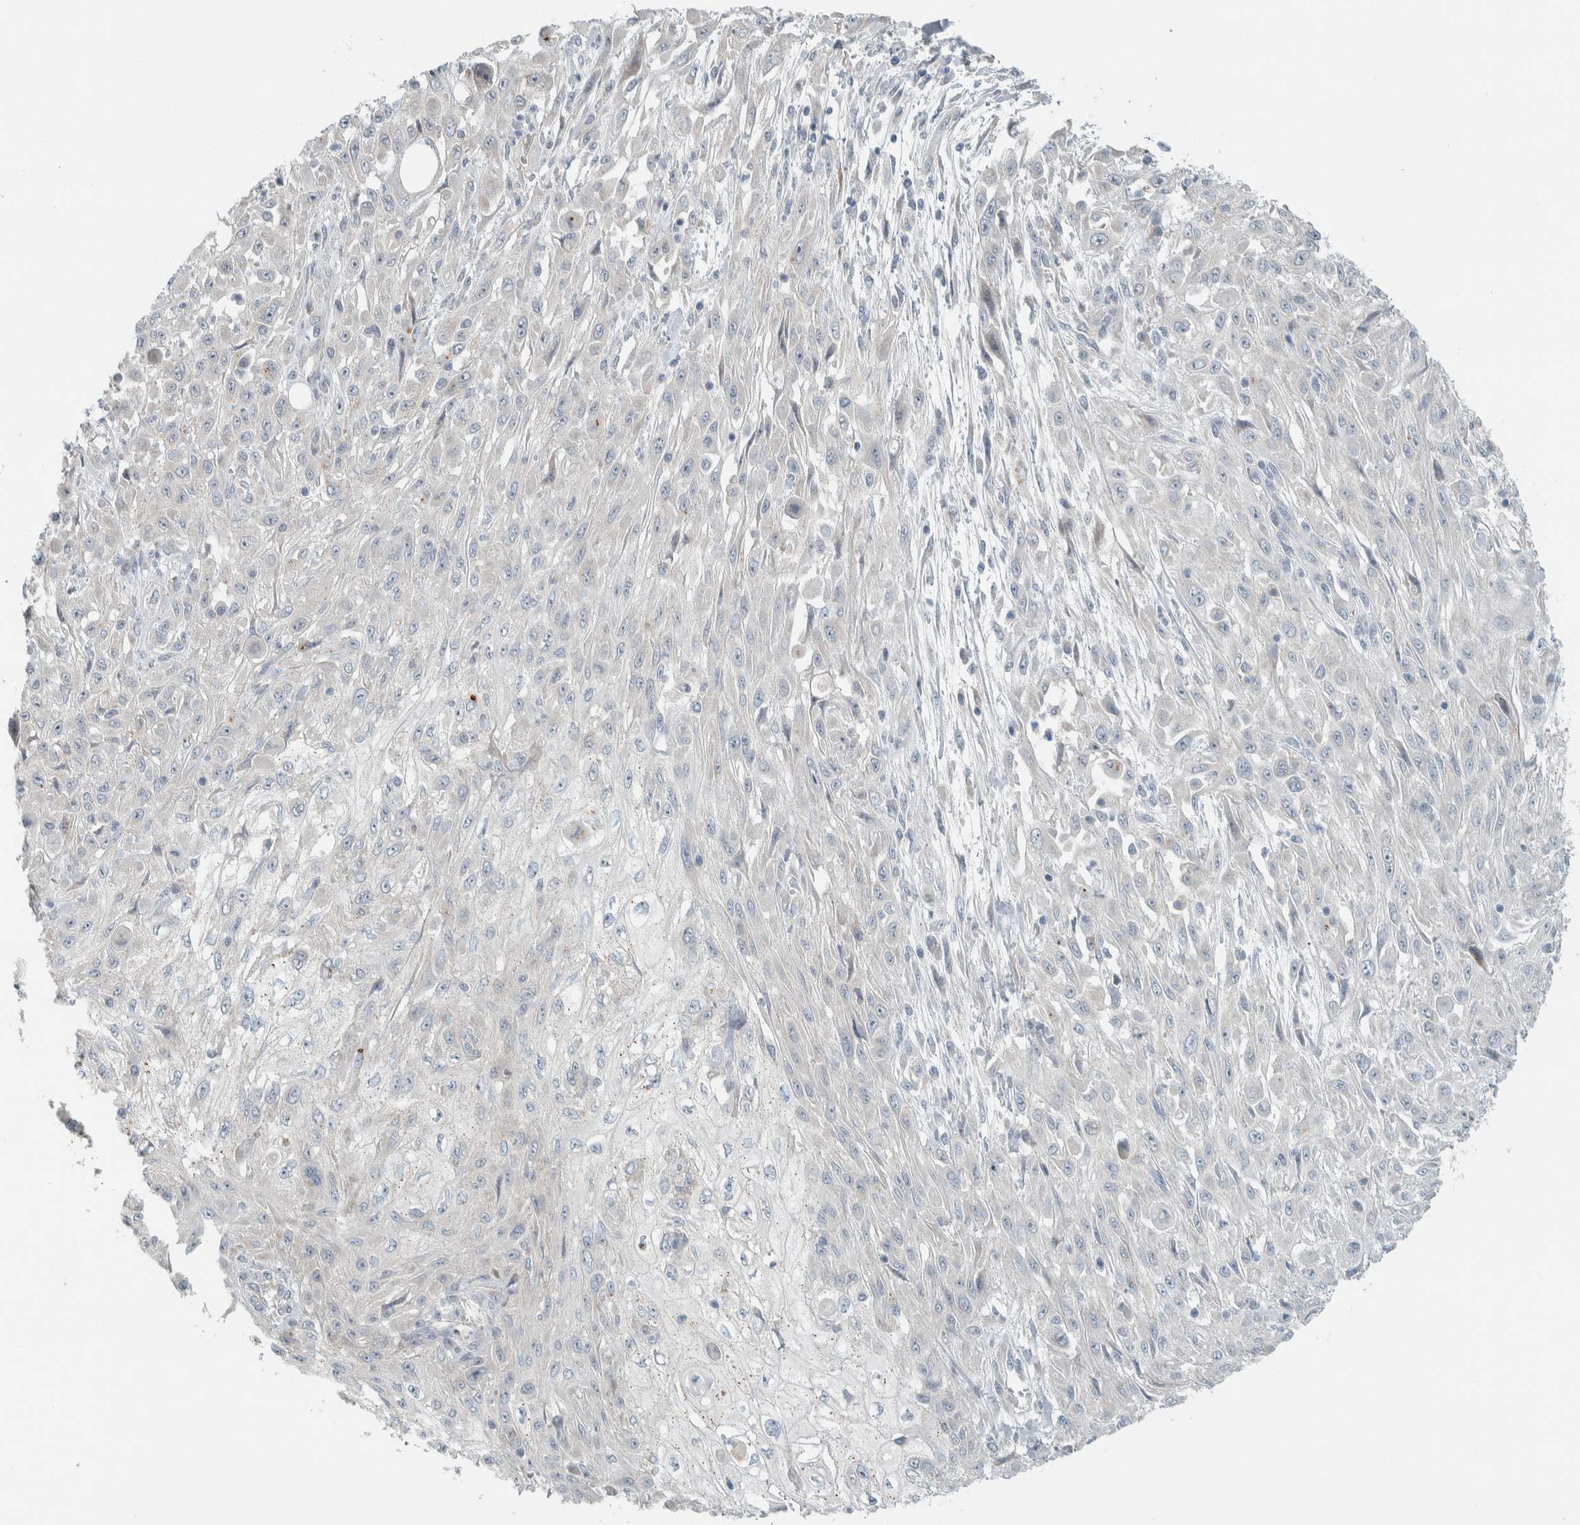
{"staining": {"intensity": "negative", "quantity": "none", "location": "none"}, "tissue": "skin cancer", "cell_type": "Tumor cells", "image_type": "cancer", "snomed": [{"axis": "morphology", "description": "Squamous cell carcinoma, NOS"}, {"axis": "morphology", "description": "Squamous cell carcinoma, metastatic, NOS"}, {"axis": "topography", "description": "Skin"}, {"axis": "topography", "description": "Lymph node"}], "caption": "A high-resolution image shows IHC staining of skin squamous cell carcinoma, which reveals no significant positivity in tumor cells. (Immunohistochemistry, brightfield microscopy, high magnification).", "gene": "HGS", "patient": {"sex": "male", "age": 75}}